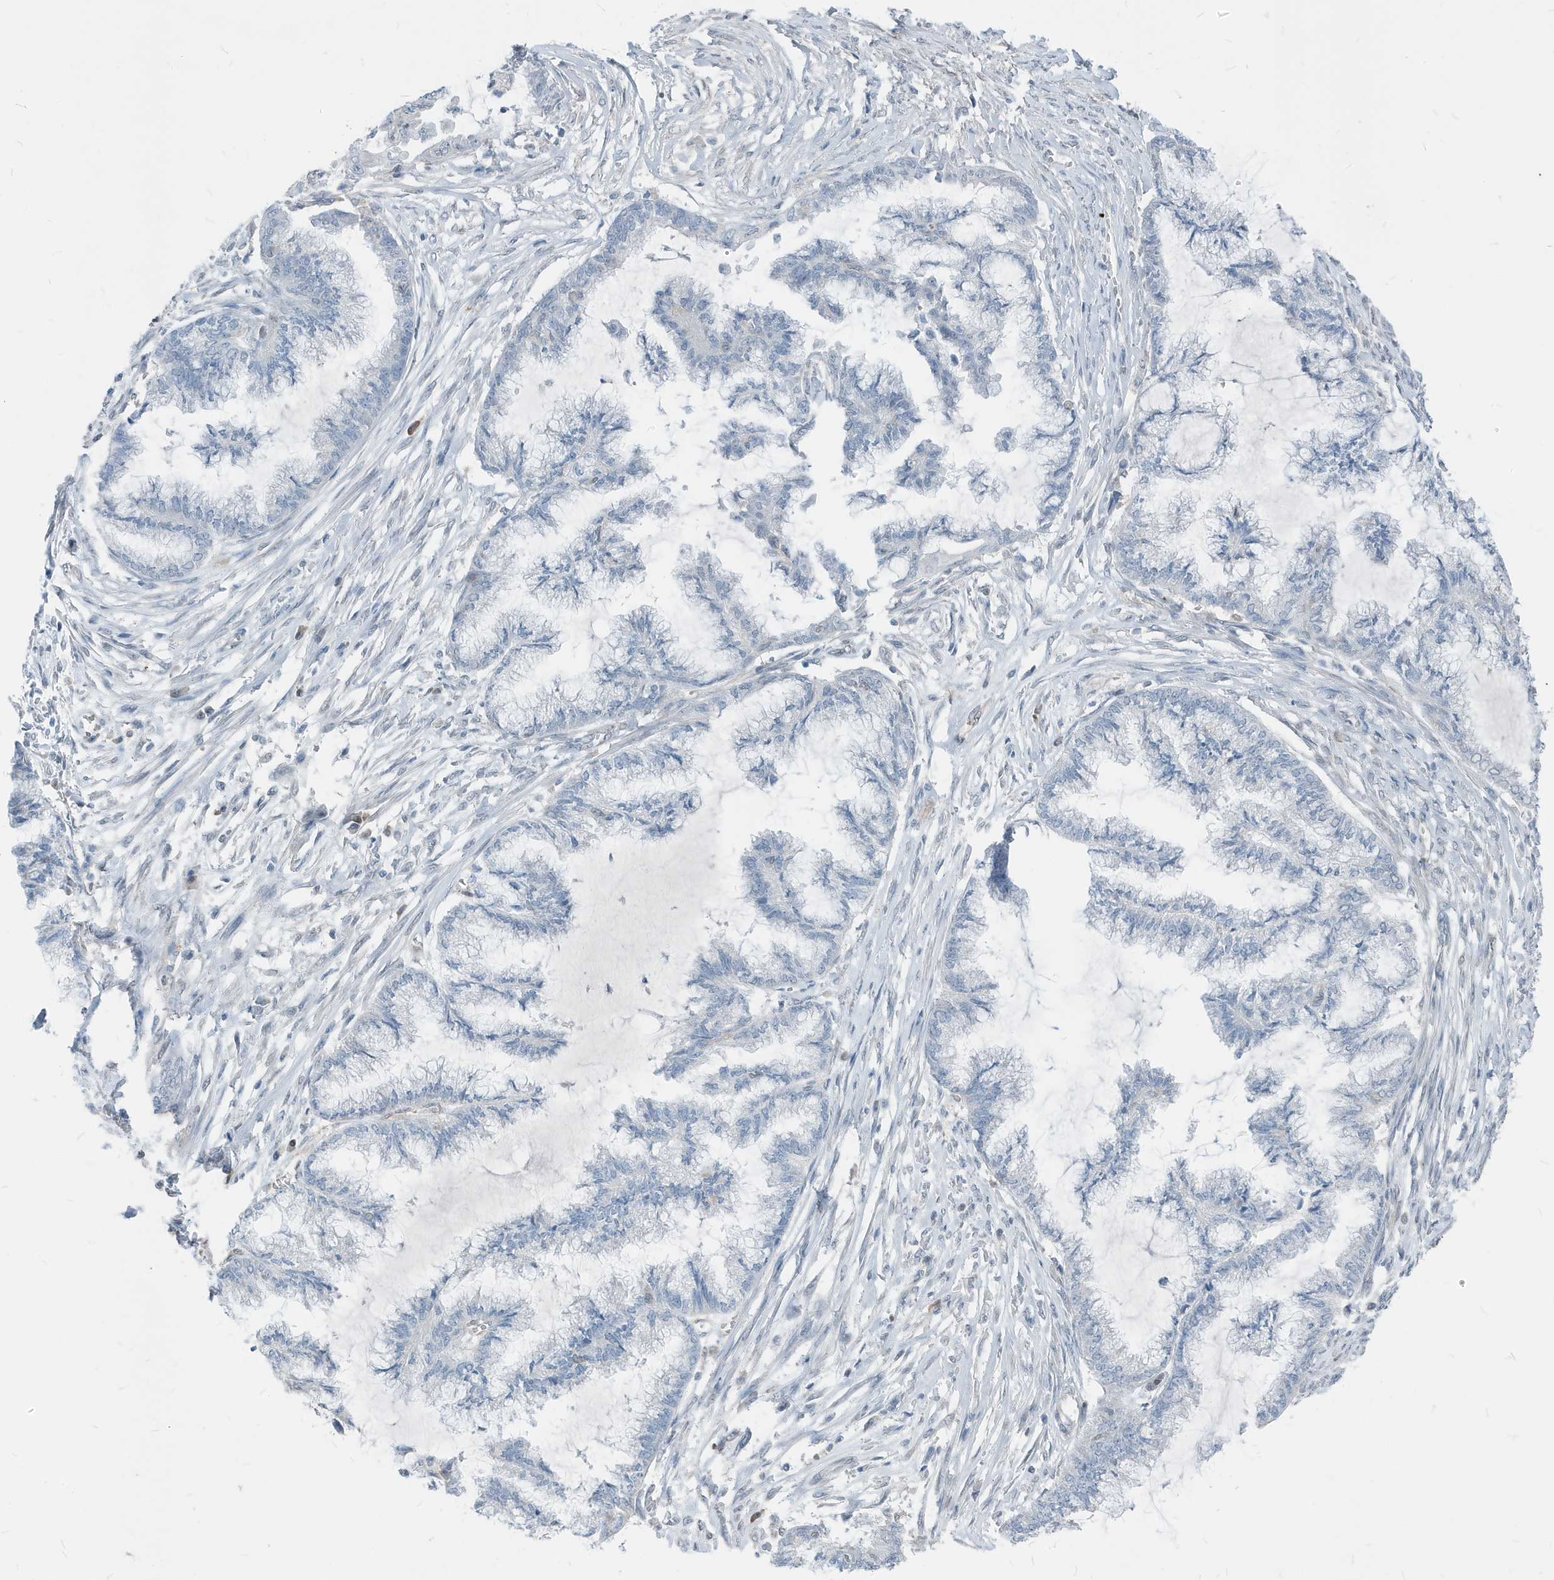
{"staining": {"intensity": "negative", "quantity": "none", "location": "none"}, "tissue": "endometrial cancer", "cell_type": "Tumor cells", "image_type": "cancer", "snomed": [{"axis": "morphology", "description": "Adenocarcinoma, NOS"}, {"axis": "topography", "description": "Endometrium"}], "caption": "Immunohistochemistry (IHC) image of neoplastic tissue: human endometrial cancer (adenocarcinoma) stained with DAB (3,3'-diaminobenzidine) reveals no significant protein staining in tumor cells.", "gene": "NCOA7", "patient": {"sex": "female", "age": 86}}